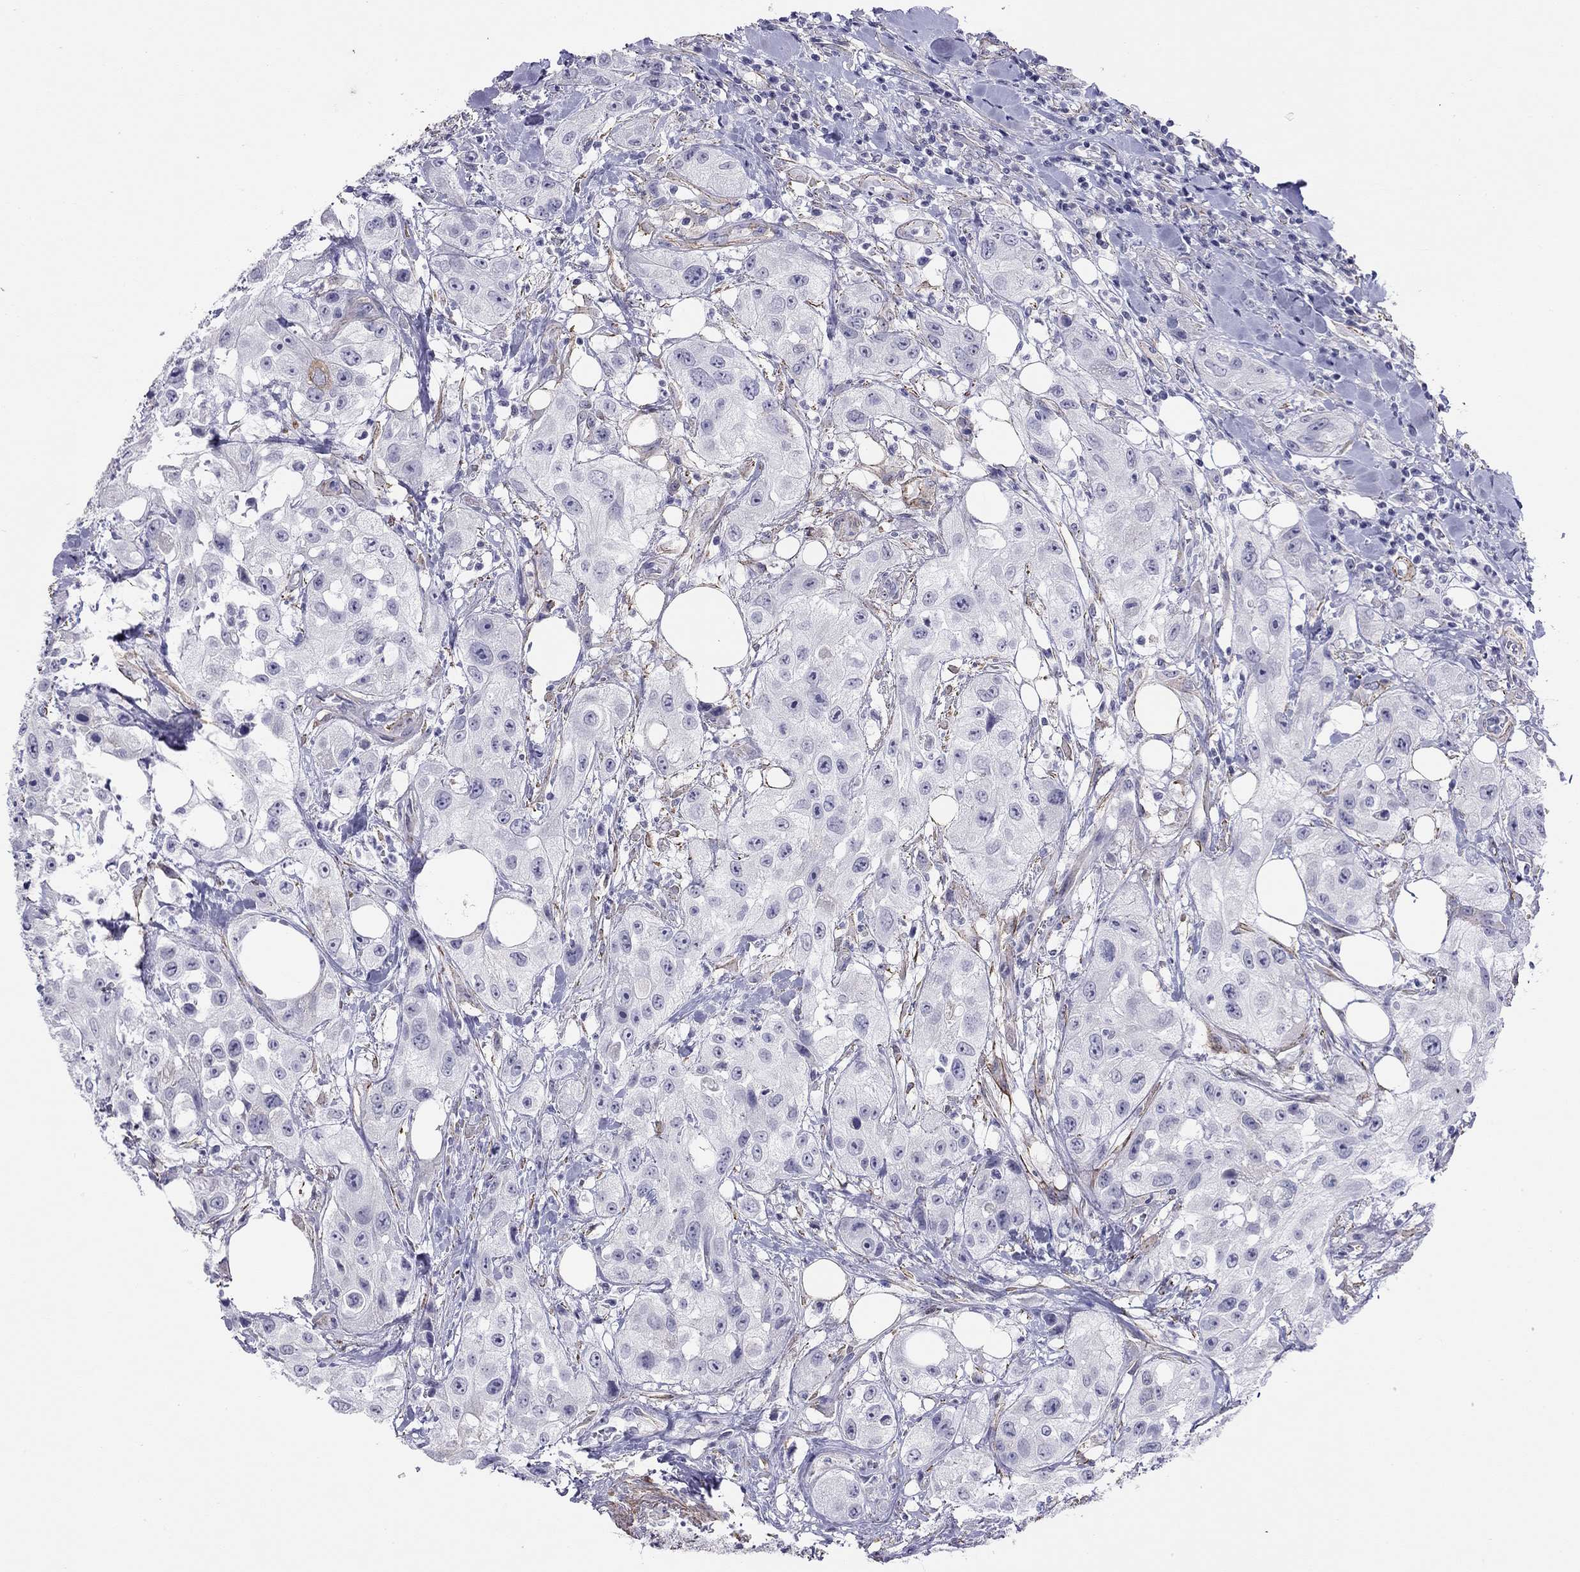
{"staining": {"intensity": "negative", "quantity": "none", "location": "none"}, "tissue": "urothelial cancer", "cell_type": "Tumor cells", "image_type": "cancer", "snomed": [{"axis": "morphology", "description": "Urothelial carcinoma, High grade"}, {"axis": "topography", "description": "Urinary bladder"}], "caption": "Protein analysis of high-grade urothelial carcinoma demonstrates no significant staining in tumor cells.", "gene": "MYMX", "patient": {"sex": "male", "age": 79}}